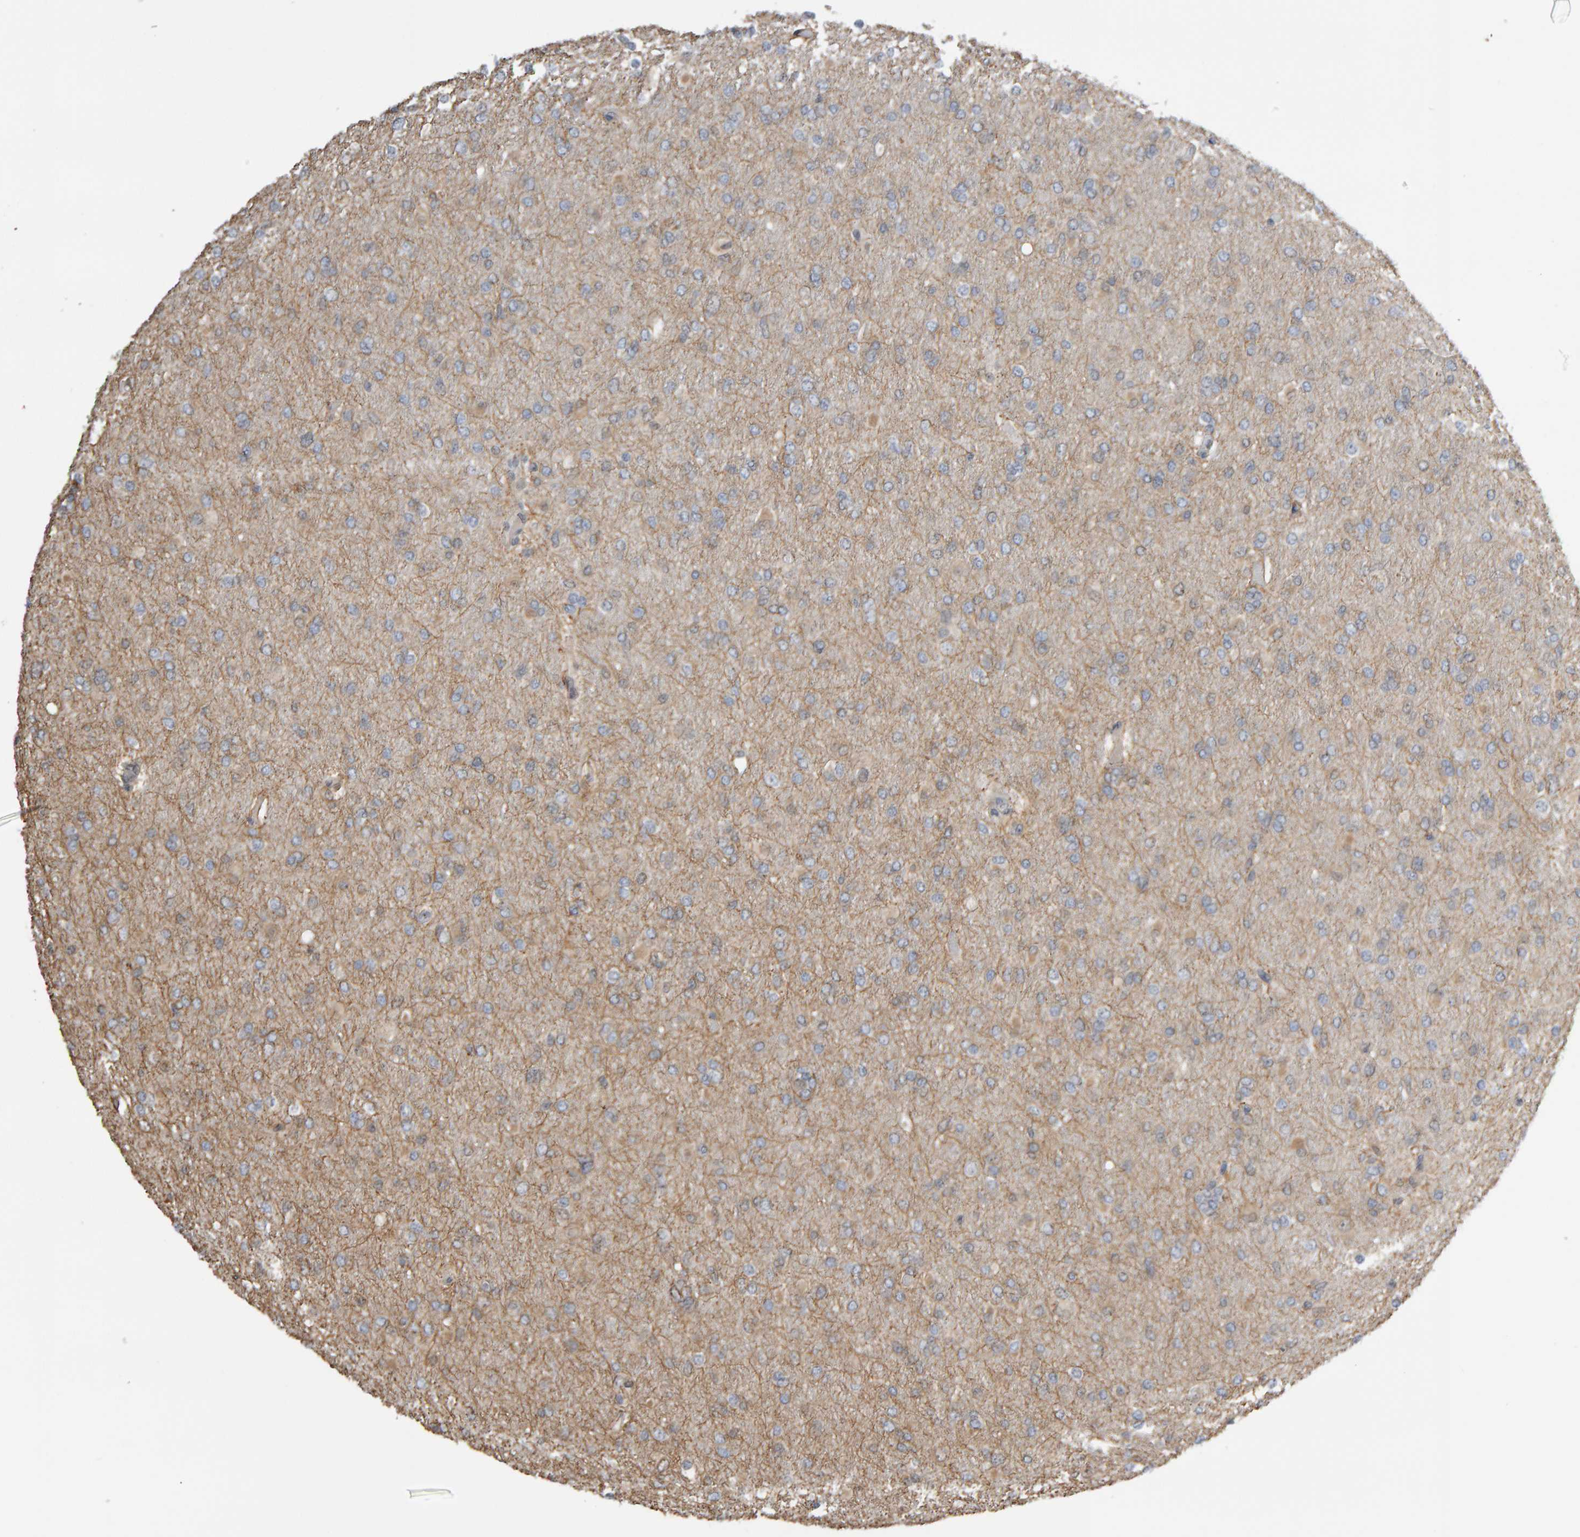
{"staining": {"intensity": "weak", "quantity": ">75%", "location": "cytoplasmic/membranous"}, "tissue": "glioma", "cell_type": "Tumor cells", "image_type": "cancer", "snomed": [{"axis": "morphology", "description": "Glioma, malignant, High grade"}, {"axis": "topography", "description": "Cerebral cortex"}], "caption": "Glioma stained with DAB (3,3'-diaminobenzidine) immunohistochemistry displays low levels of weak cytoplasmic/membranous positivity in approximately >75% of tumor cells.", "gene": "COASY", "patient": {"sex": "female", "age": 36}}